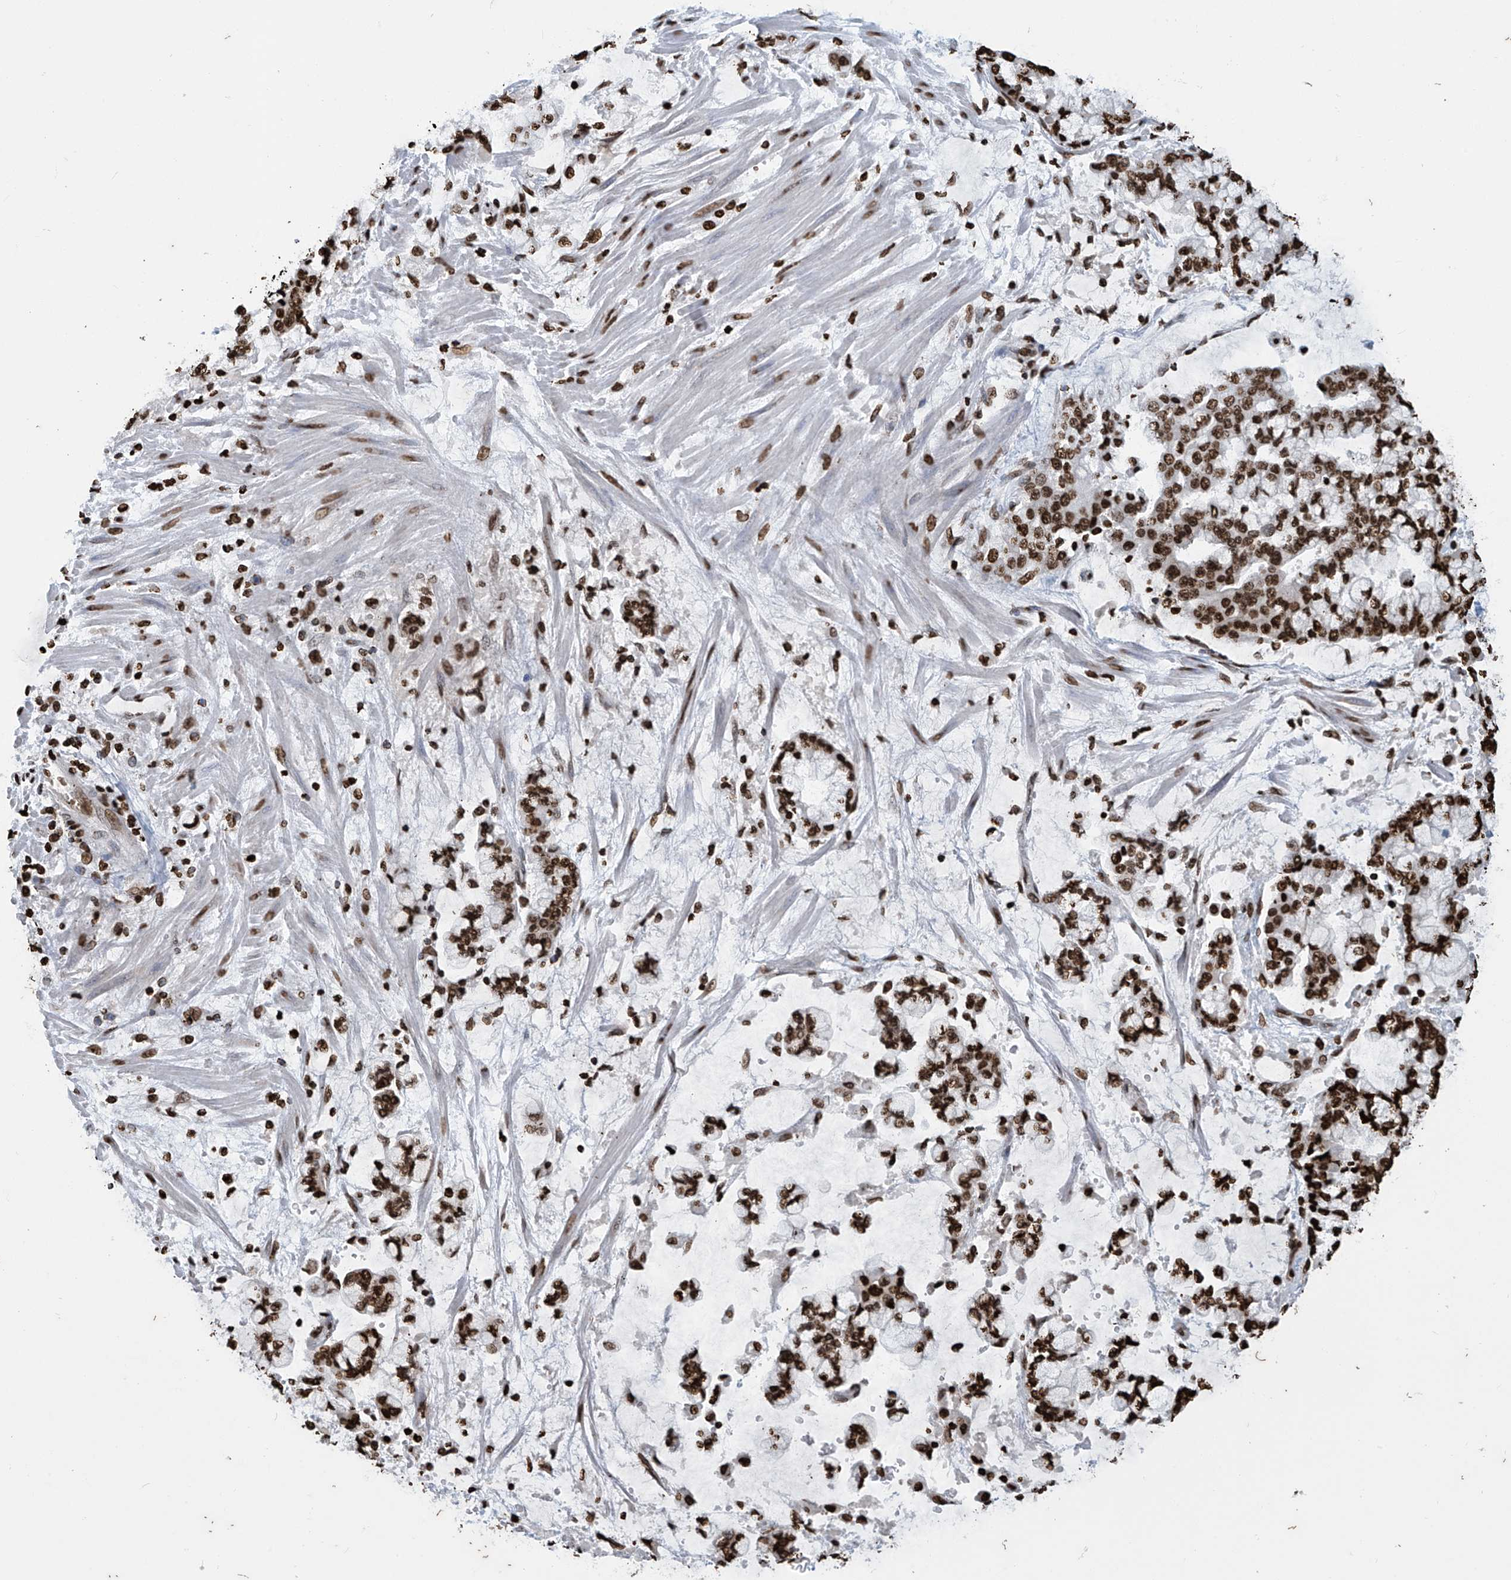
{"staining": {"intensity": "strong", "quantity": ">75%", "location": "nuclear"}, "tissue": "stomach cancer", "cell_type": "Tumor cells", "image_type": "cancer", "snomed": [{"axis": "morphology", "description": "Normal tissue, NOS"}, {"axis": "morphology", "description": "Adenocarcinoma, NOS"}, {"axis": "topography", "description": "Stomach, upper"}, {"axis": "topography", "description": "Stomach"}], "caption": "A high-resolution image shows IHC staining of stomach cancer, which exhibits strong nuclear expression in about >75% of tumor cells. (DAB = brown stain, brightfield microscopy at high magnification).", "gene": "DPPA2", "patient": {"sex": "male", "age": 76}}